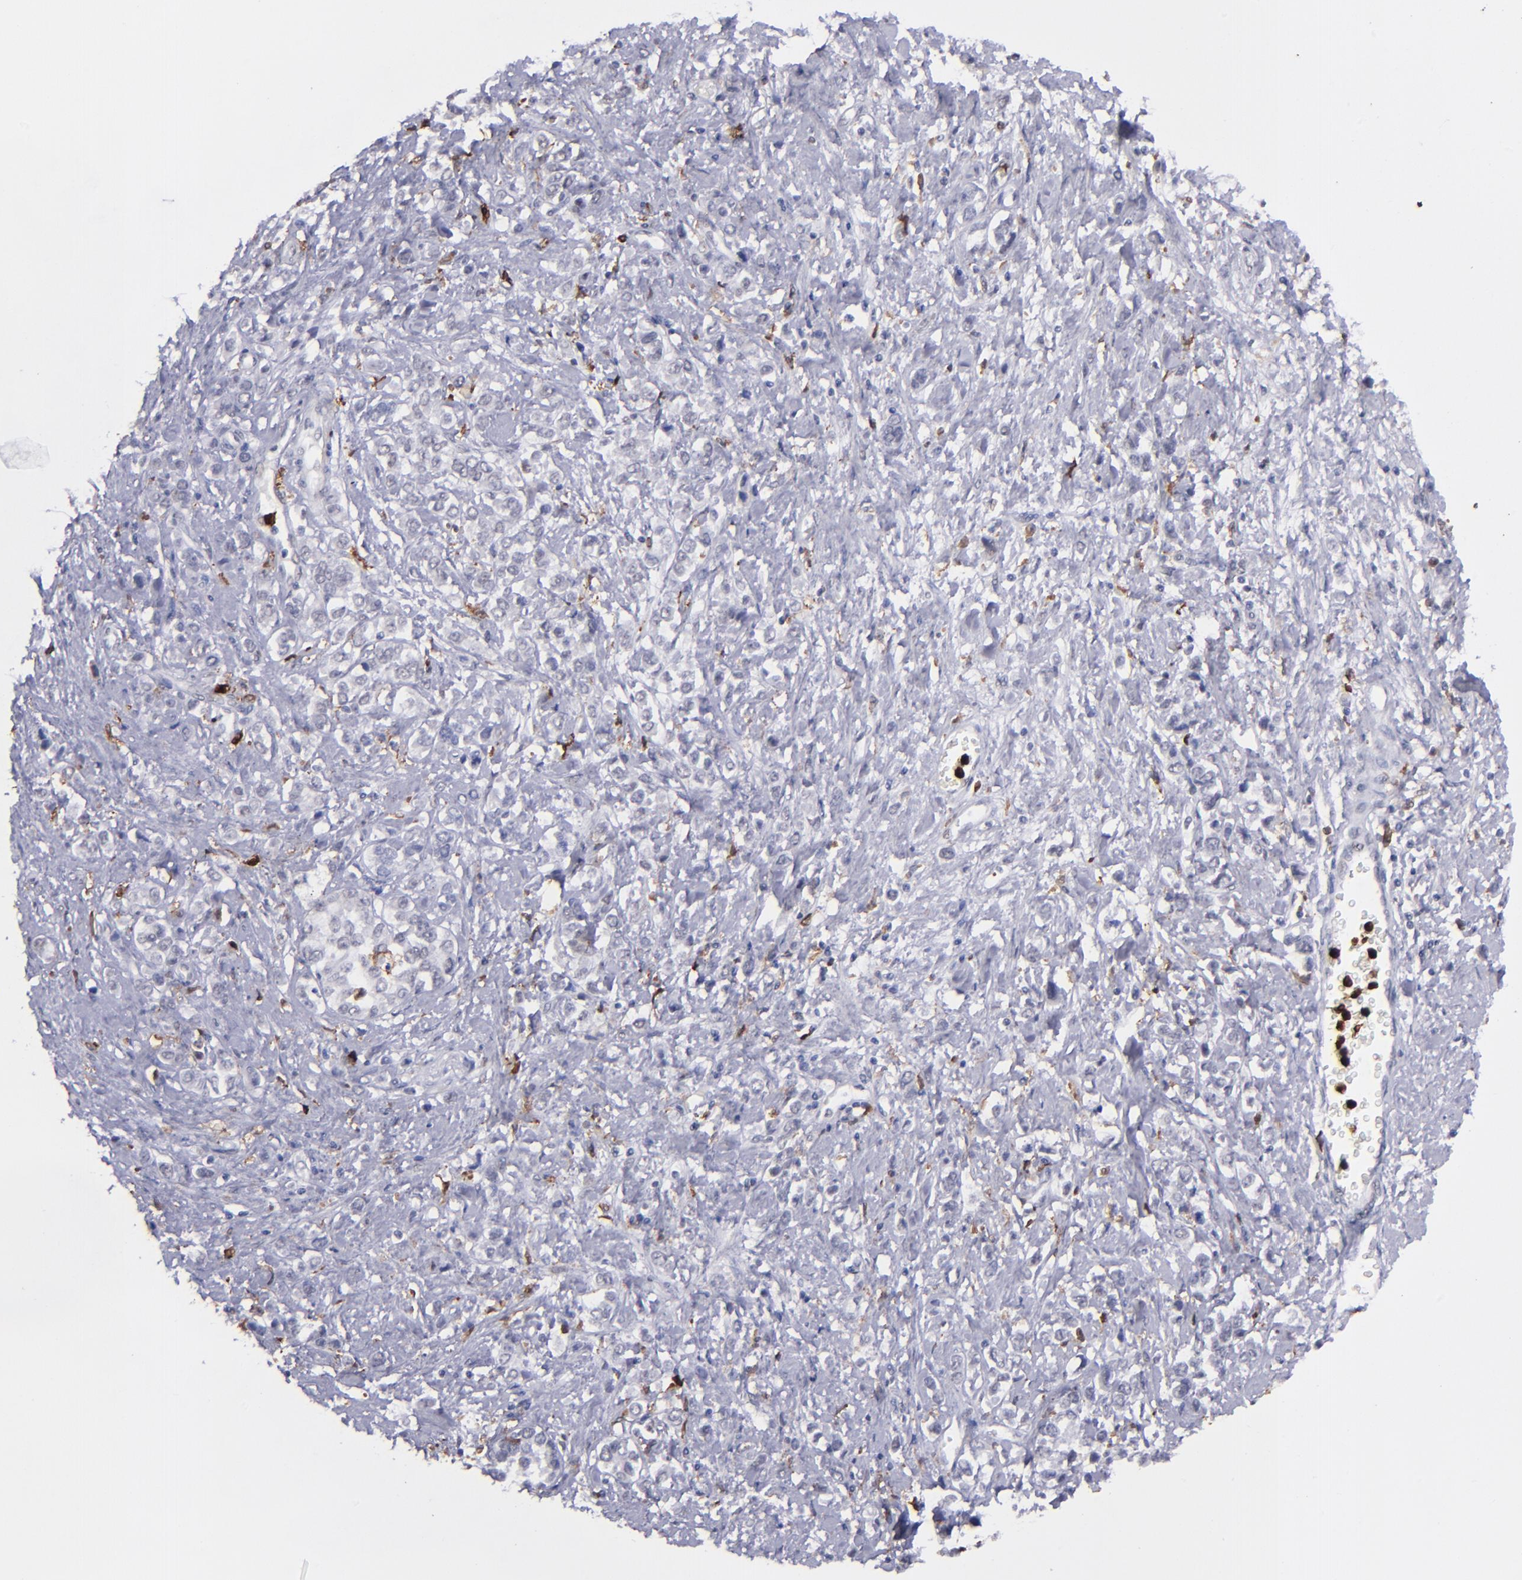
{"staining": {"intensity": "negative", "quantity": "none", "location": "none"}, "tissue": "stomach cancer", "cell_type": "Tumor cells", "image_type": "cancer", "snomed": [{"axis": "morphology", "description": "Adenocarcinoma, NOS"}, {"axis": "topography", "description": "Stomach, upper"}], "caption": "An immunohistochemistry (IHC) photomicrograph of stomach cancer (adenocarcinoma) is shown. There is no staining in tumor cells of stomach cancer (adenocarcinoma).", "gene": "NCF2", "patient": {"sex": "male", "age": 76}}